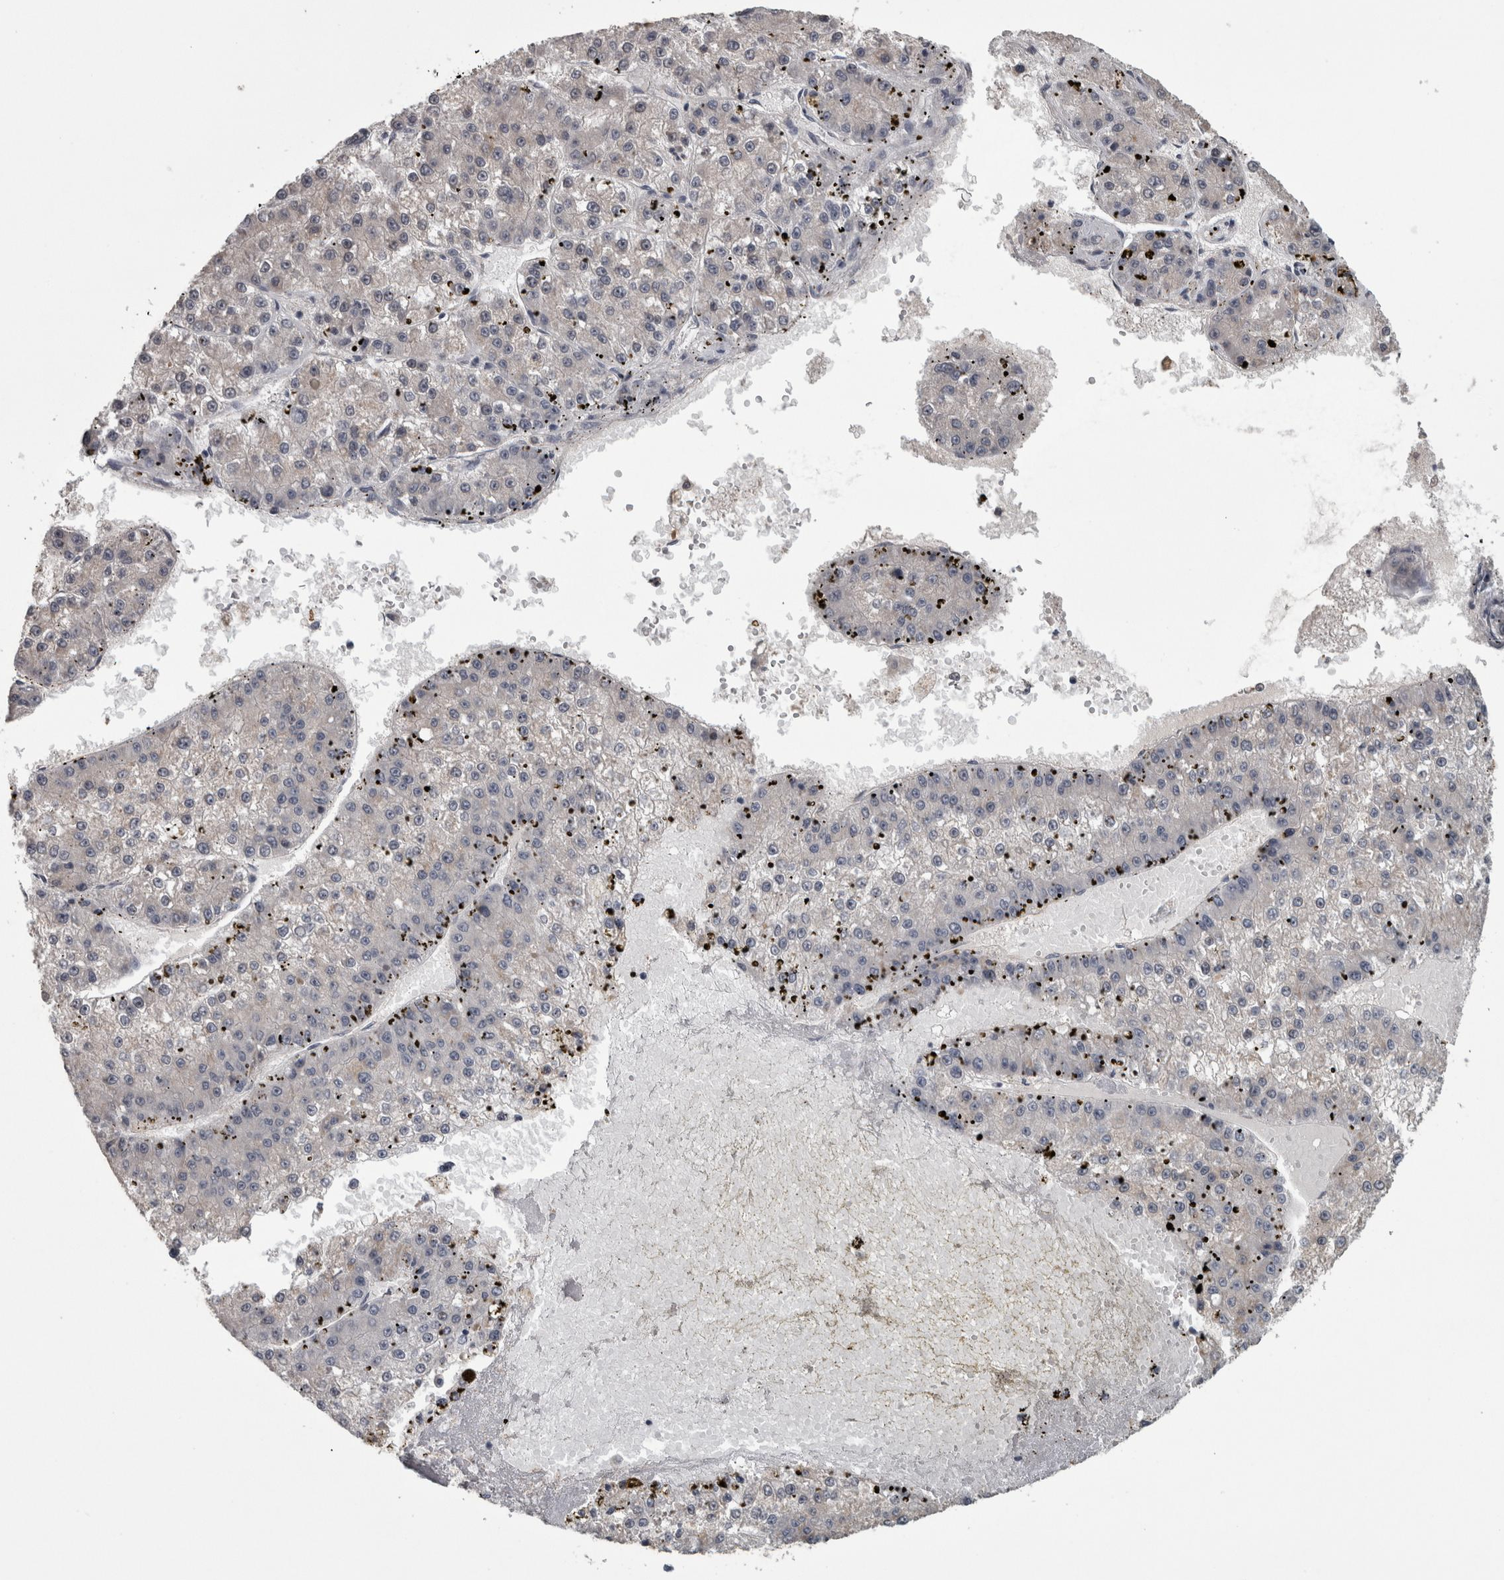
{"staining": {"intensity": "negative", "quantity": "none", "location": "none"}, "tissue": "liver cancer", "cell_type": "Tumor cells", "image_type": "cancer", "snomed": [{"axis": "morphology", "description": "Carcinoma, Hepatocellular, NOS"}, {"axis": "topography", "description": "Liver"}], "caption": "IHC micrograph of neoplastic tissue: human liver cancer (hepatocellular carcinoma) stained with DAB (3,3'-diaminobenzidine) reveals no significant protein expression in tumor cells.", "gene": "DBT", "patient": {"sex": "female", "age": 73}}